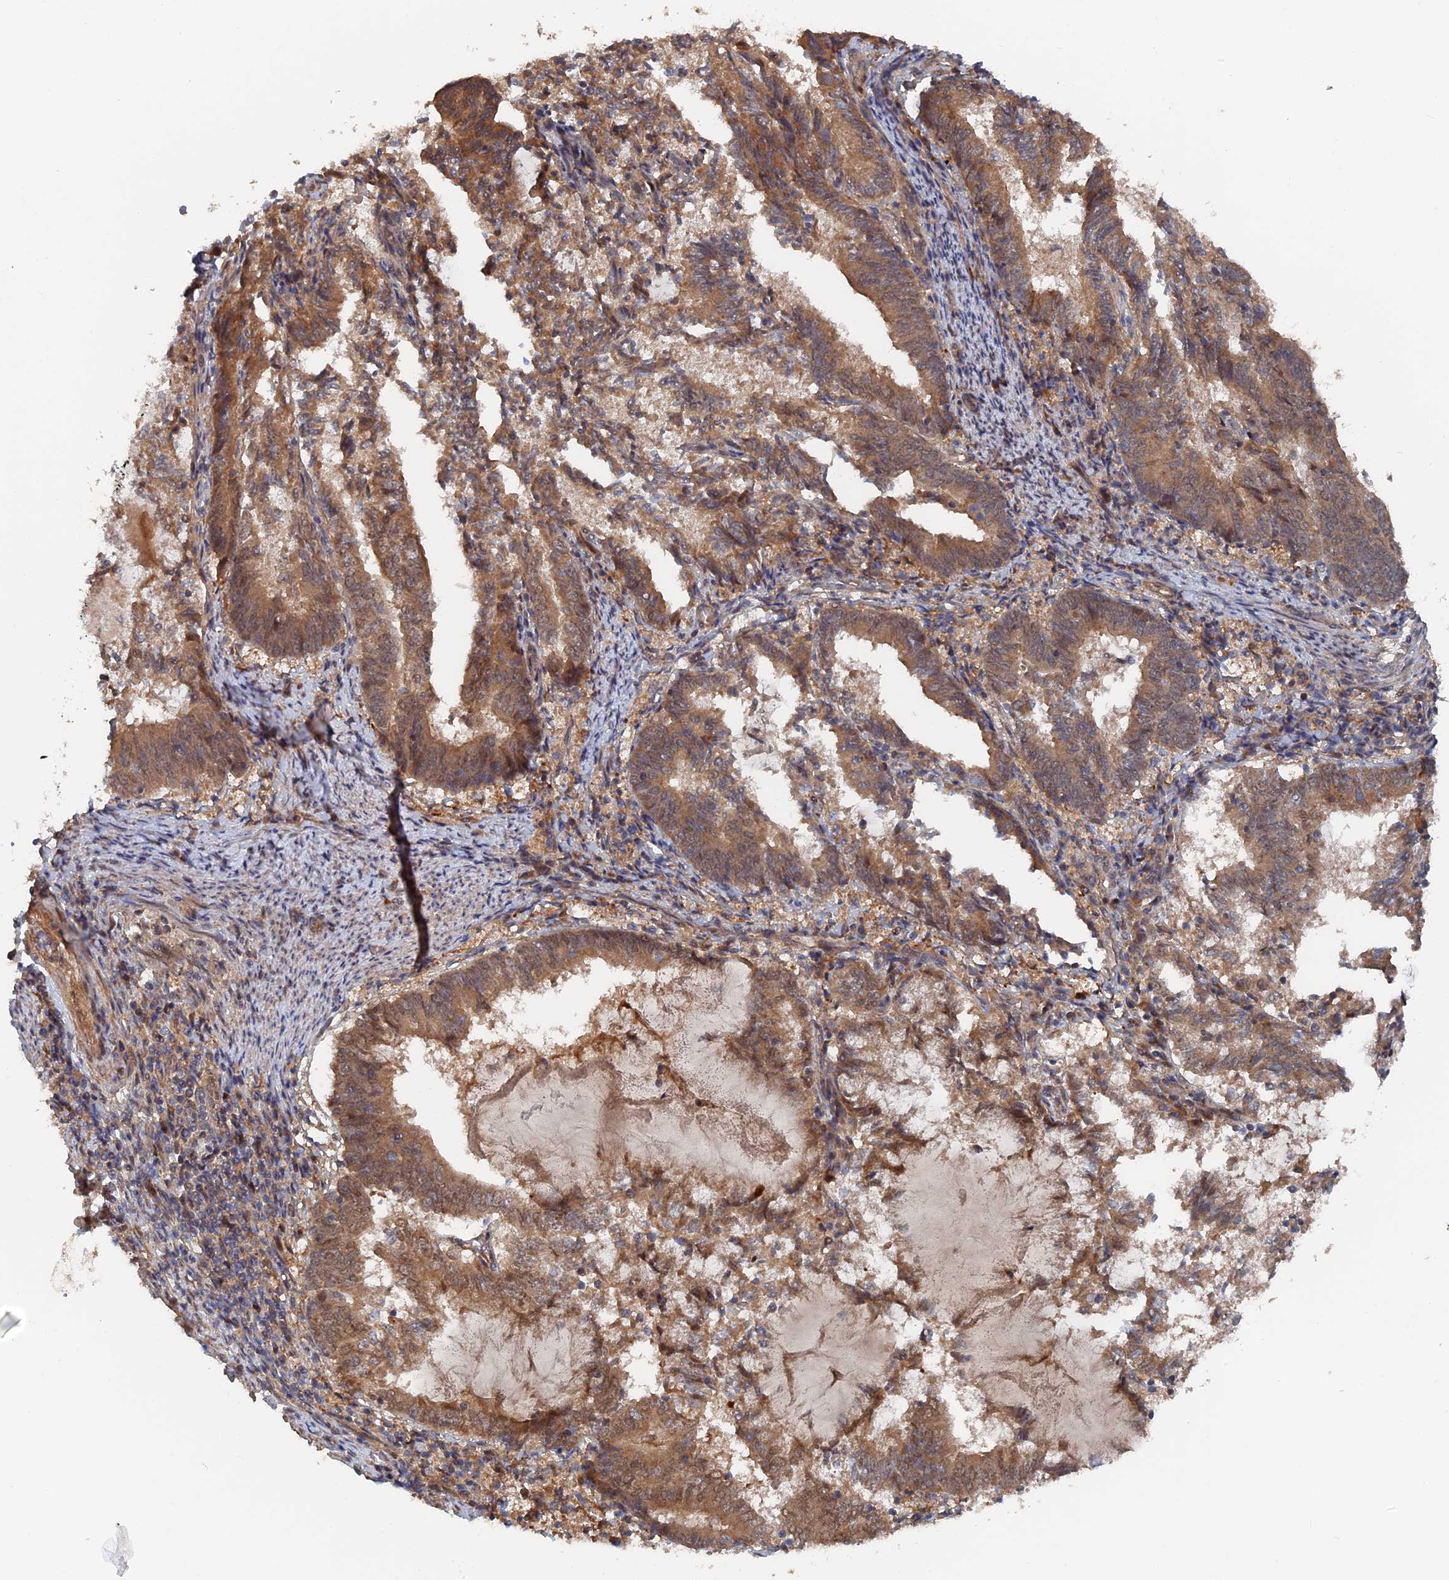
{"staining": {"intensity": "moderate", "quantity": ">75%", "location": "cytoplasmic/membranous,nuclear"}, "tissue": "endometrial cancer", "cell_type": "Tumor cells", "image_type": "cancer", "snomed": [{"axis": "morphology", "description": "Adenocarcinoma, NOS"}, {"axis": "topography", "description": "Endometrium"}], "caption": "Immunohistochemical staining of adenocarcinoma (endometrial) shows moderate cytoplasmic/membranous and nuclear protein expression in about >75% of tumor cells. The protein of interest is stained brown, and the nuclei are stained in blue (DAB IHC with brightfield microscopy, high magnification).", "gene": "ELOVL6", "patient": {"sex": "female", "age": 80}}